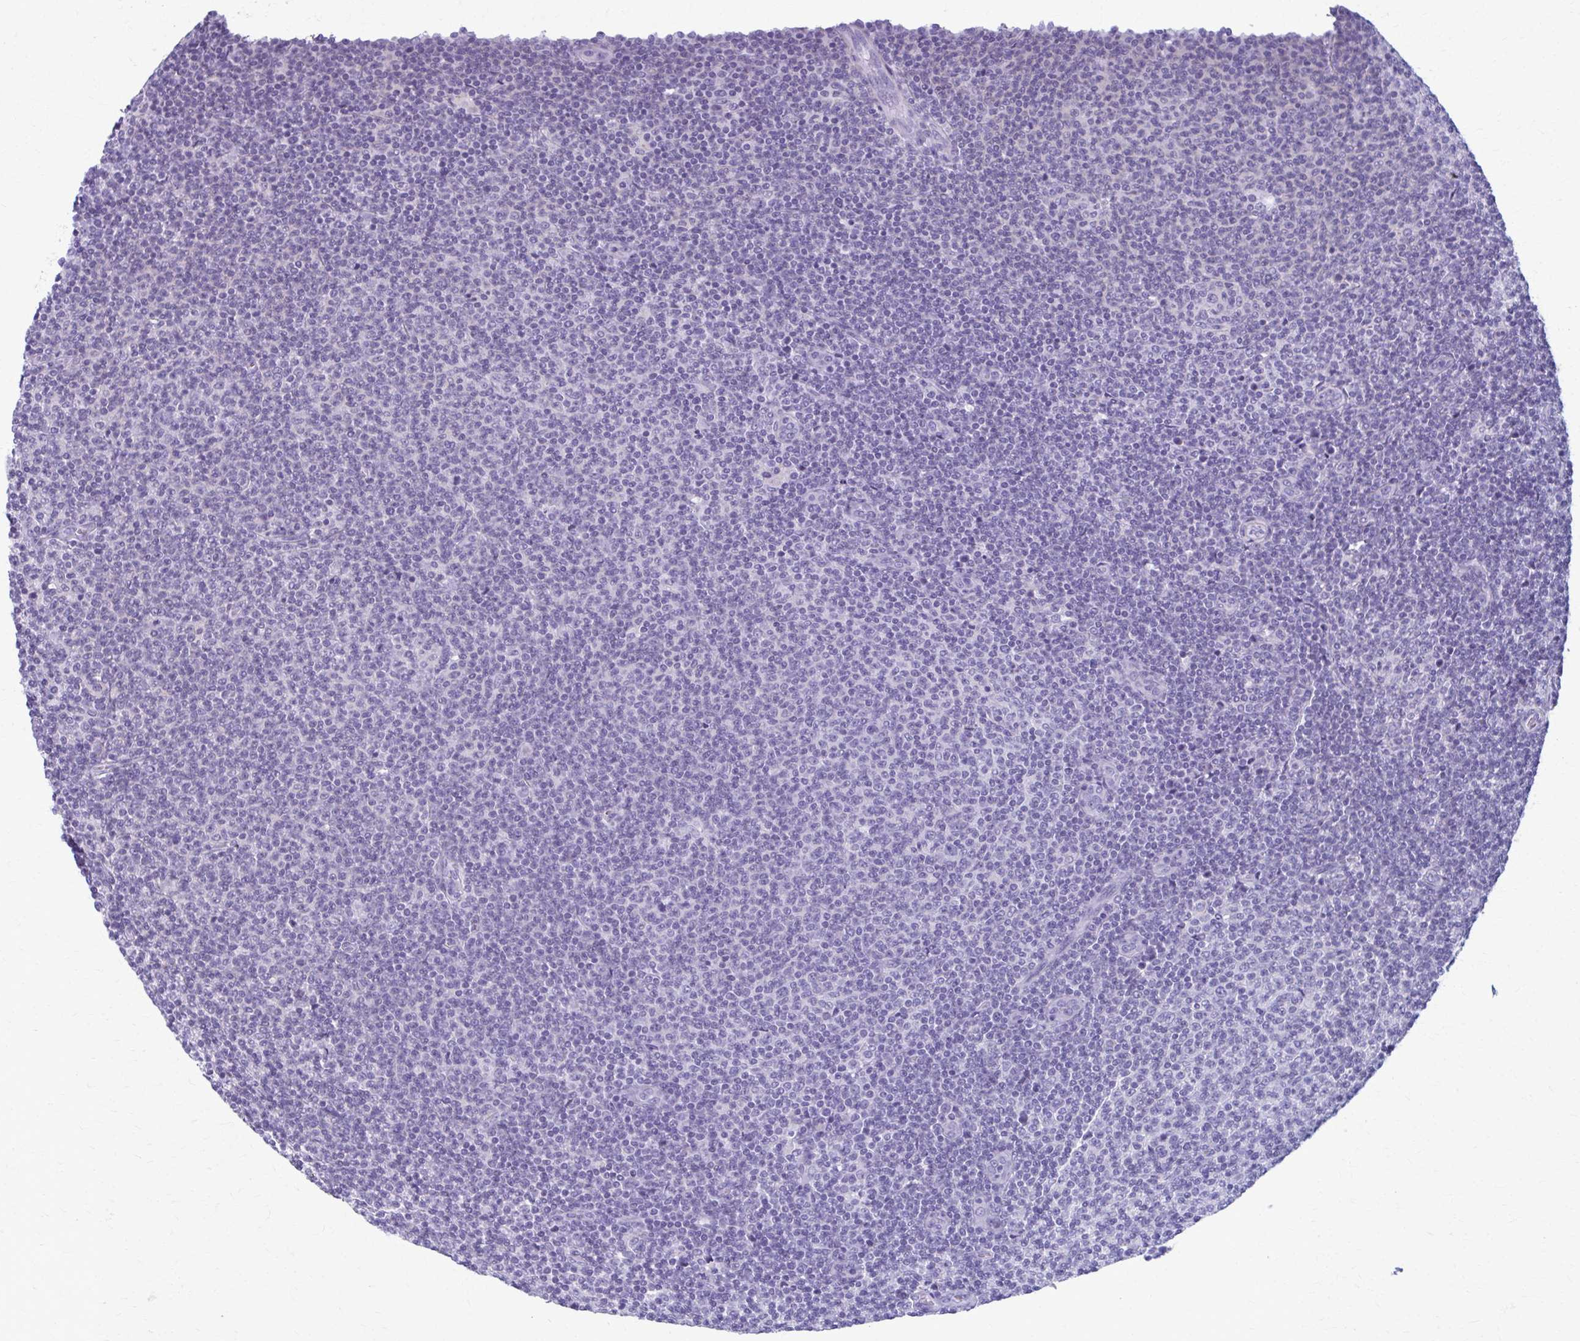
{"staining": {"intensity": "negative", "quantity": "none", "location": "none"}, "tissue": "lymphoma", "cell_type": "Tumor cells", "image_type": "cancer", "snomed": [{"axis": "morphology", "description": "Malignant lymphoma, non-Hodgkin's type, Low grade"}, {"axis": "topography", "description": "Lymph node"}], "caption": "This is an immunohistochemistry (IHC) histopathology image of malignant lymphoma, non-Hodgkin's type (low-grade). There is no staining in tumor cells.", "gene": "MPLKIP", "patient": {"sex": "male", "age": 66}}